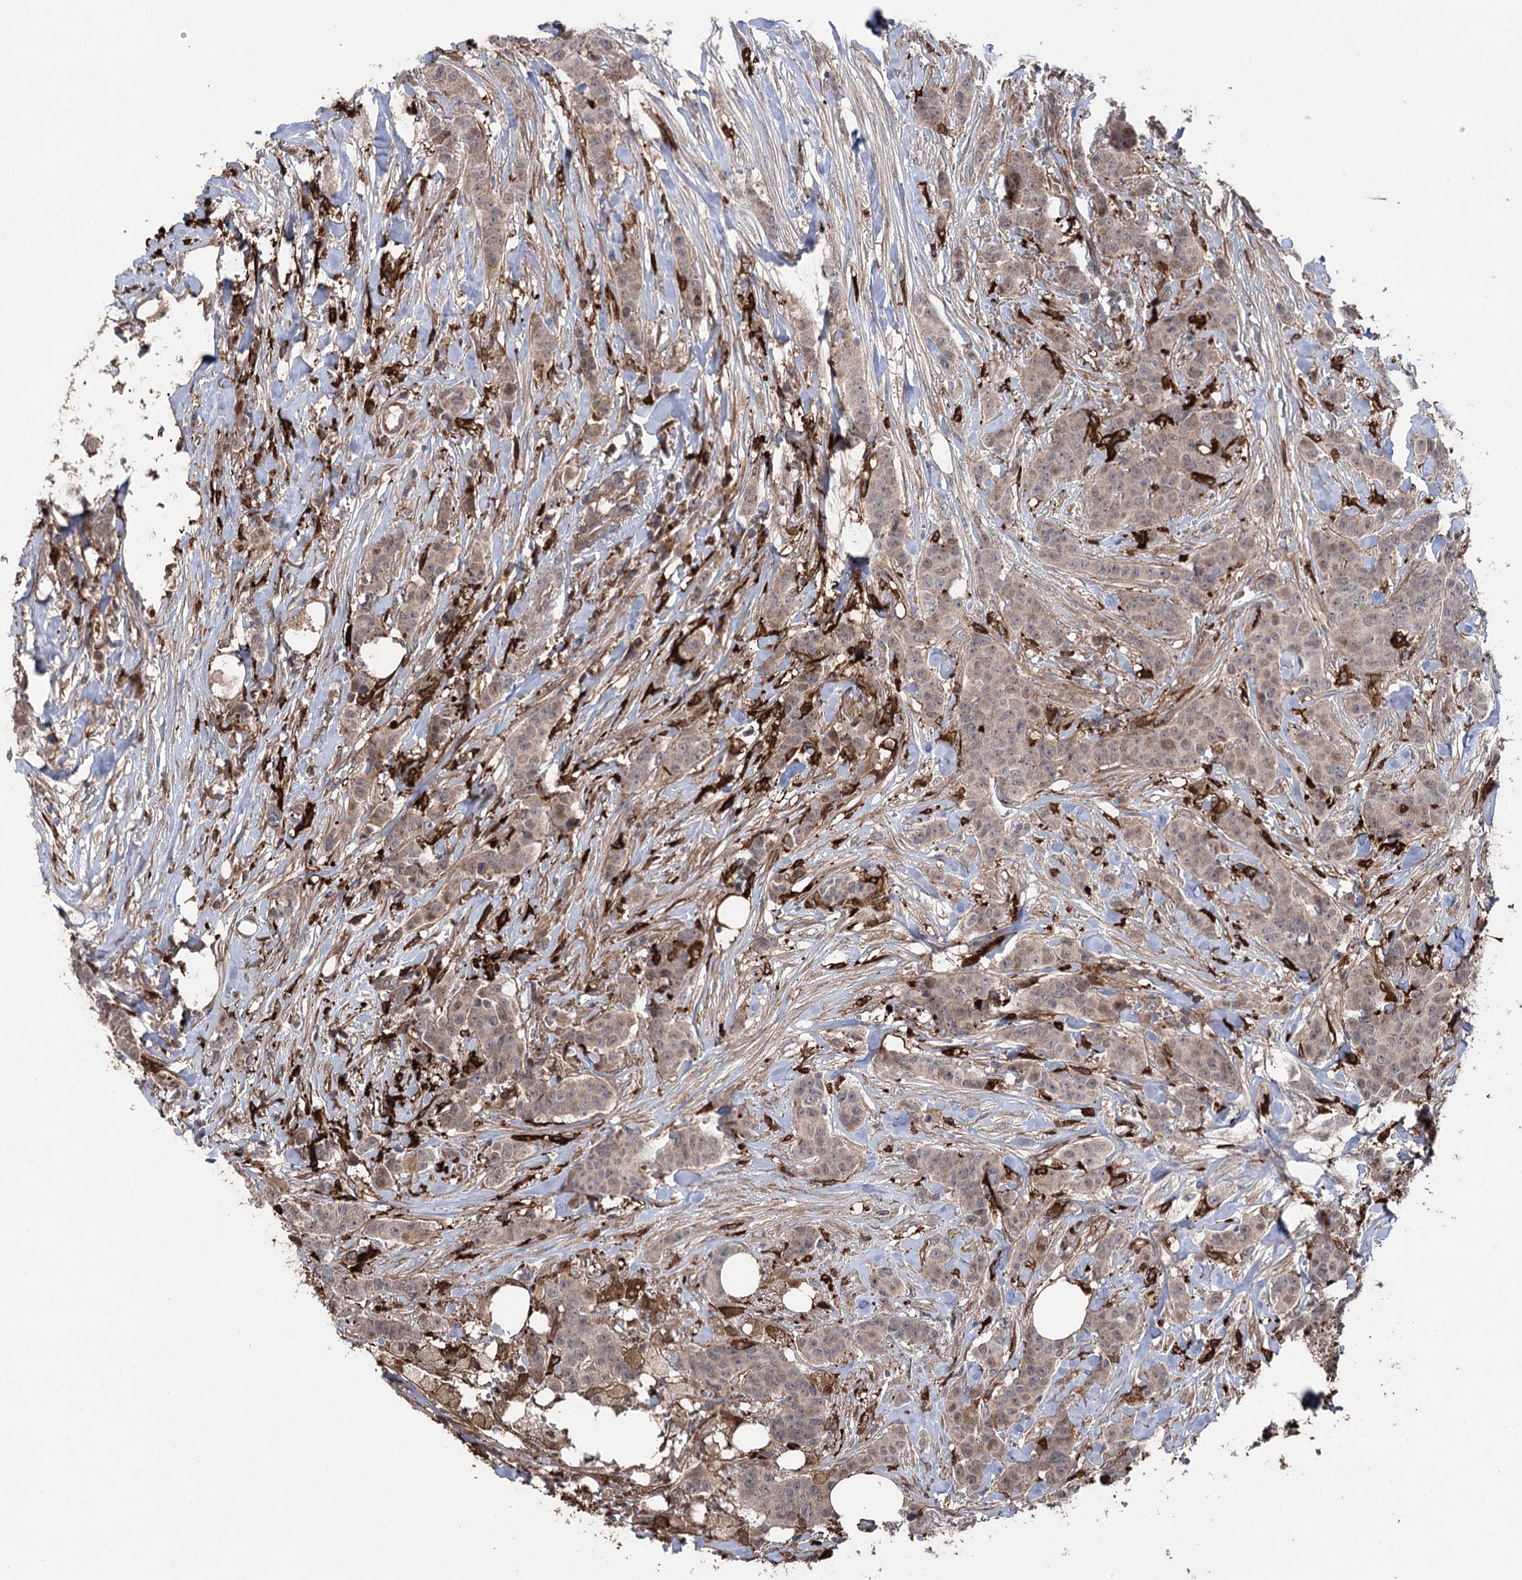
{"staining": {"intensity": "weak", "quantity": "25%-75%", "location": "cytoplasmic/membranous"}, "tissue": "breast cancer", "cell_type": "Tumor cells", "image_type": "cancer", "snomed": [{"axis": "morphology", "description": "Duct carcinoma"}, {"axis": "topography", "description": "Breast"}], "caption": "IHC (DAB (3,3'-diaminobenzidine)) staining of human breast cancer (infiltrating ductal carcinoma) demonstrates weak cytoplasmic/membranous protein positivity in about 25%-75% of tumor cells.", "gene": "OTUD1", "patient": {"sex": "female", "age": 40}}